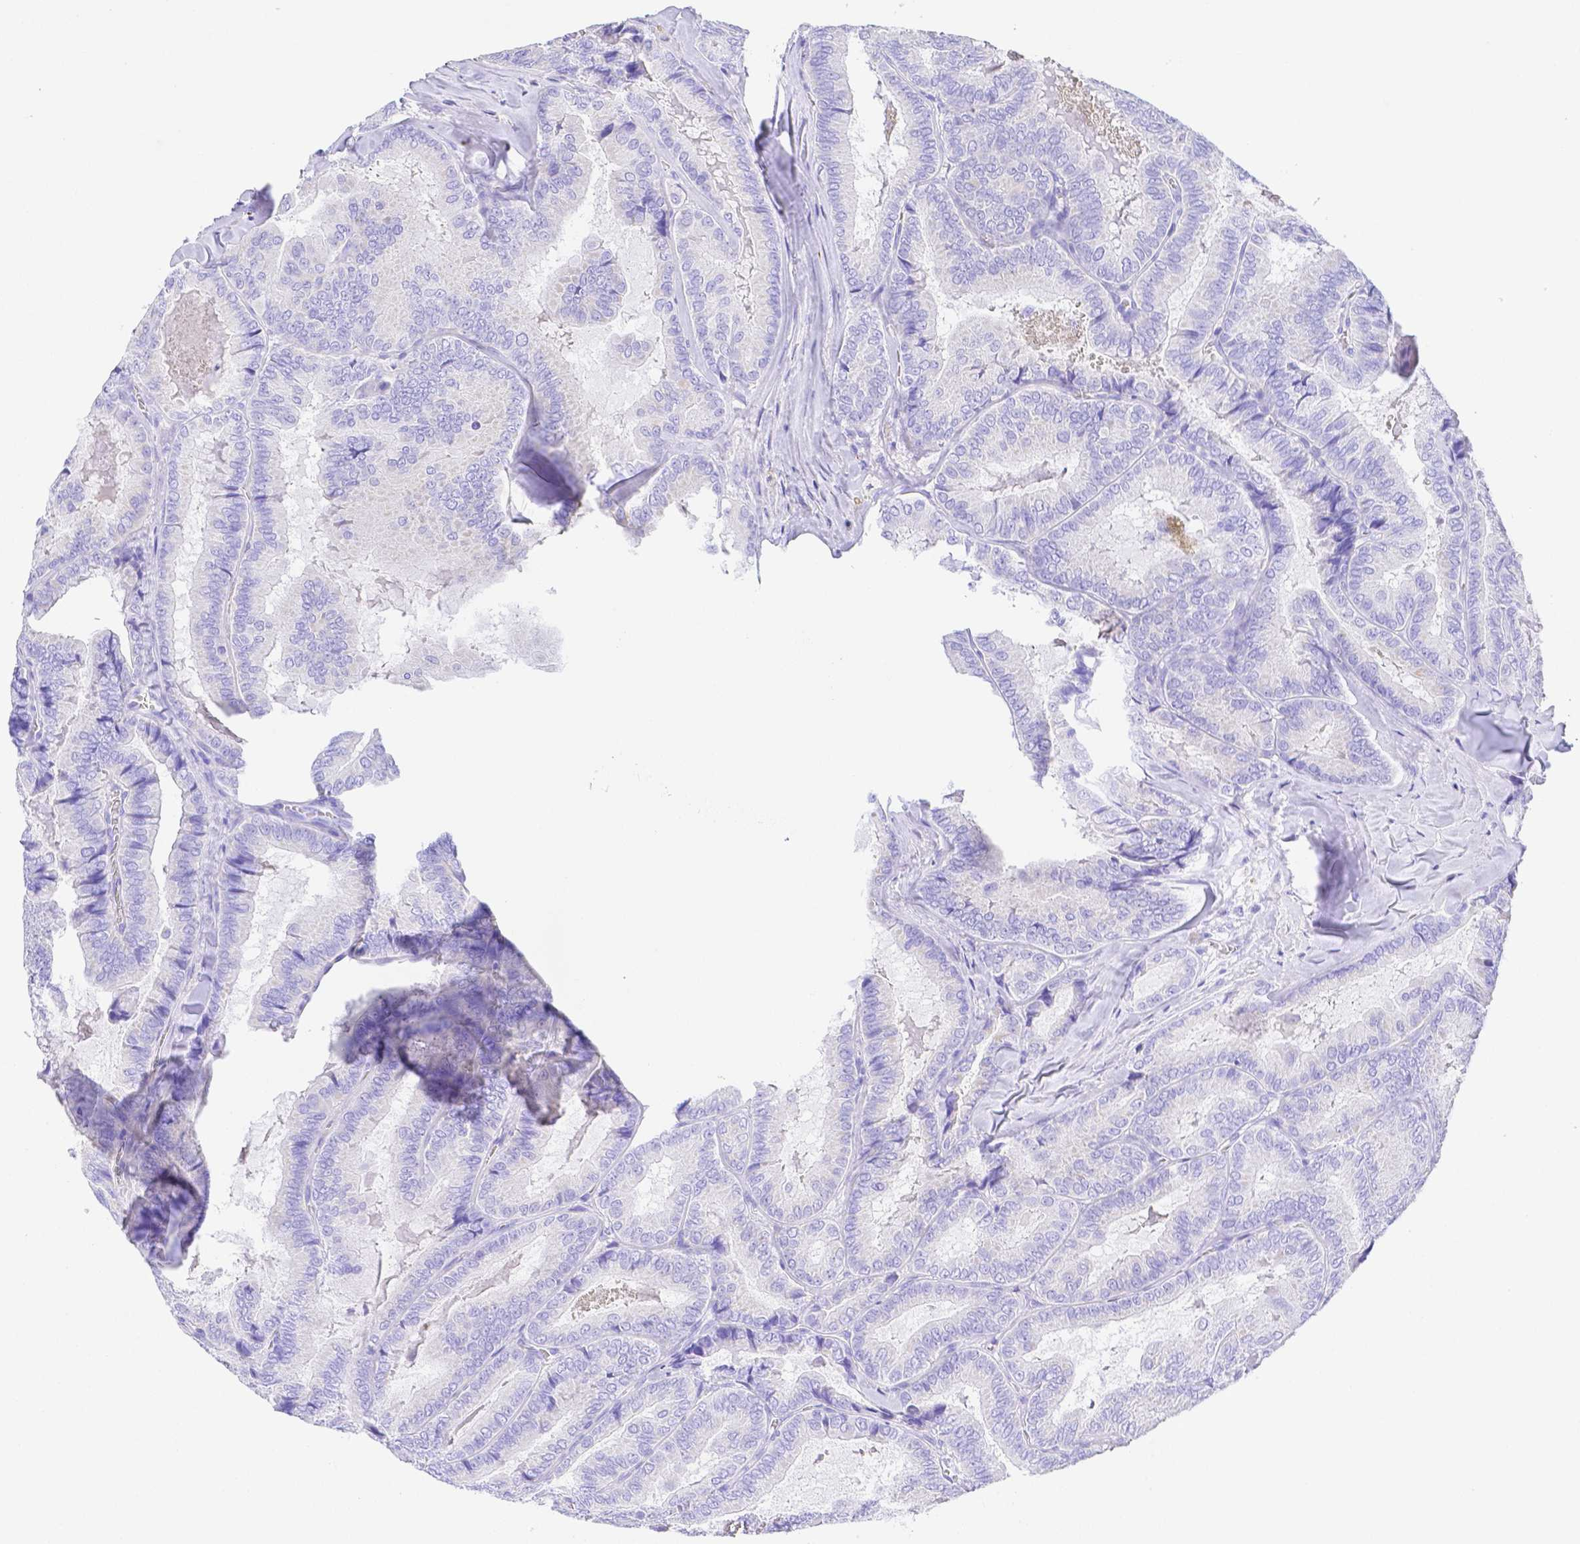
{"staining": {"intensity": "negative", "quantity": "none", "location": "none"}, "tissue": "thyroid cancer", "cell_type": "Tumor cells", "image_type": "cancer", "snomed": [{"axis": "morphology", "description": "Papillary adenocarcinoma, NOS"}, {"axis": "topography", "description": "Thyroid gland"}], "caption": "An IHC photomicrograph of thyroid papillary adenocarcinoma is shown. There is no staining in tumor cells of thyroid papillary adenocarcinoma.", "gene": "SMR3A", "patient": {"sex": "female", "age": 75}}